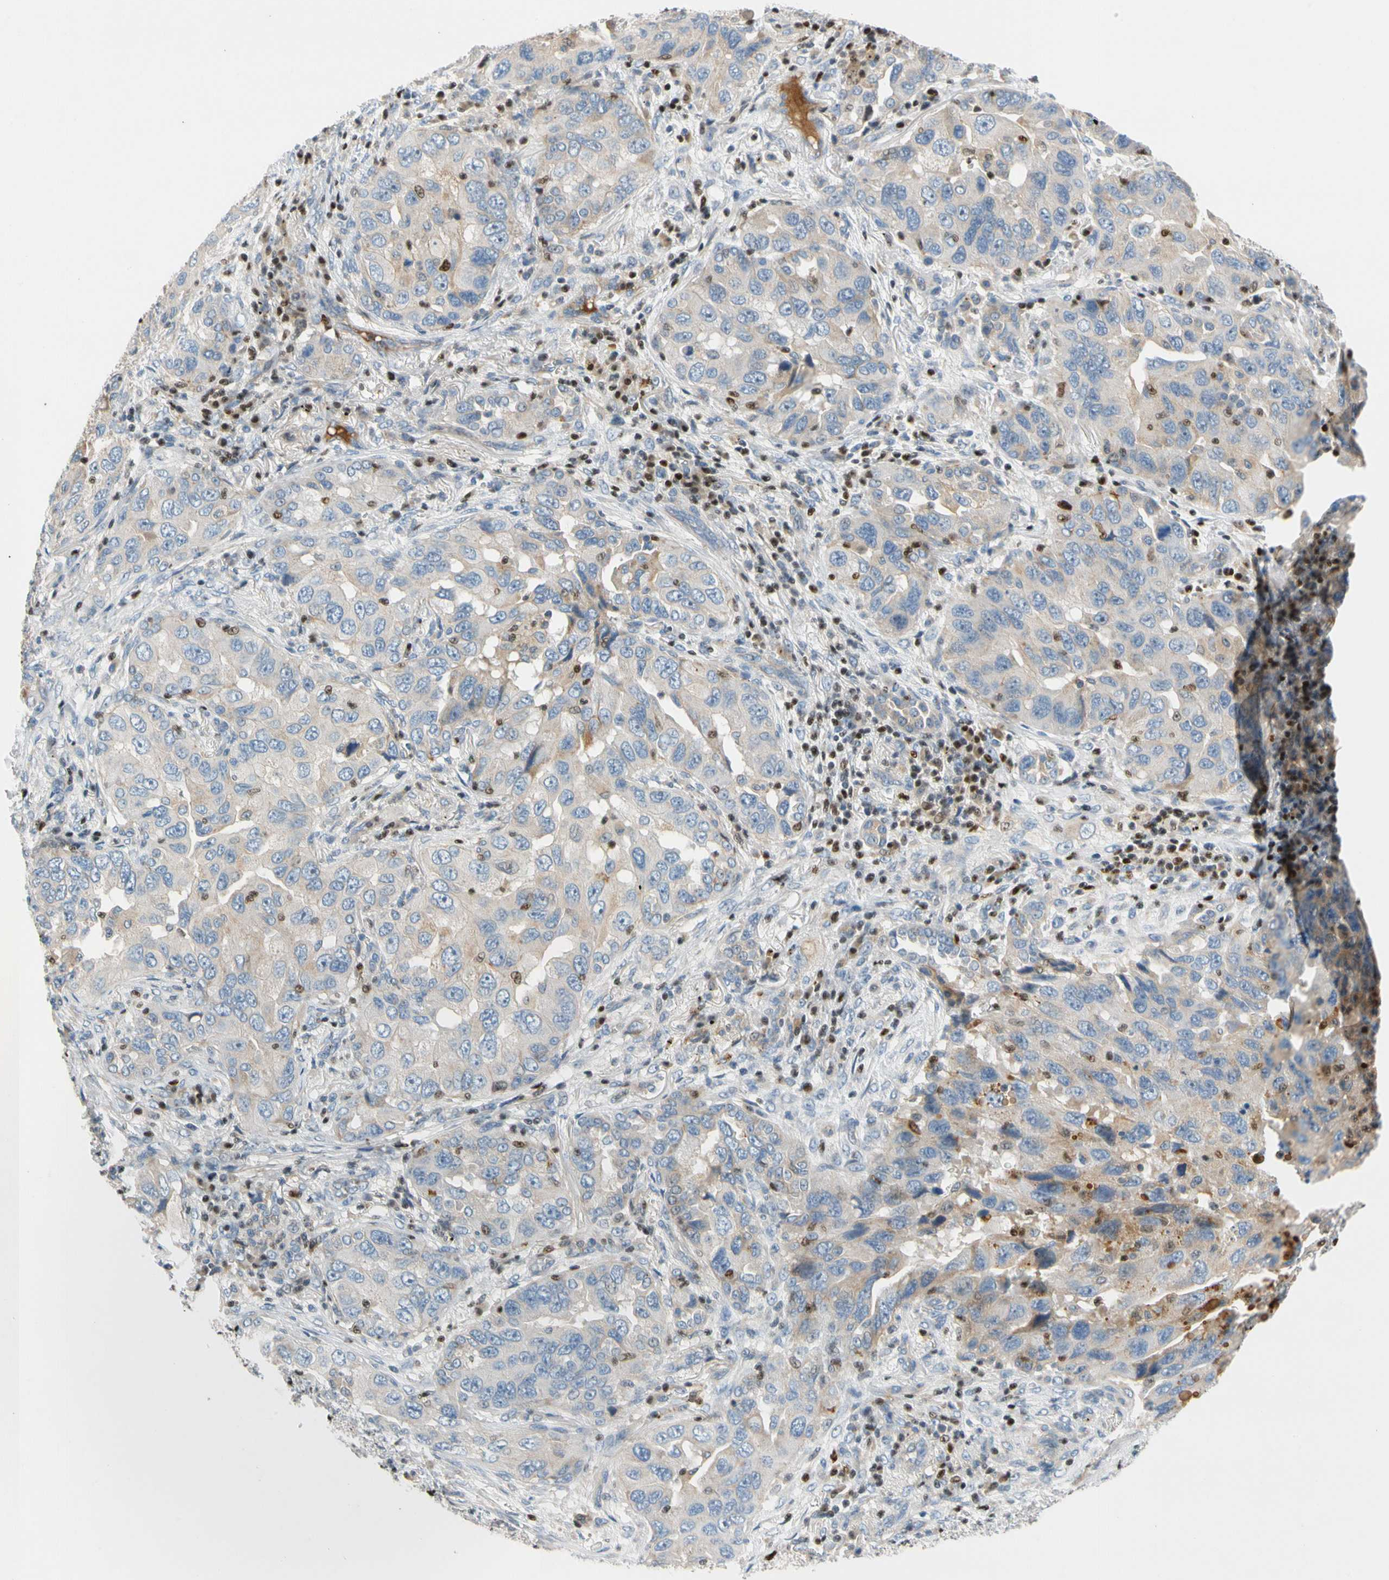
{"staining": {"intensity": "moderate", "quantity": "<25%", "location": "cytoplasmic/membranous"}, "tissue": "lung cancer", "cell_type": "Tumor cells", "image_type": "cancer", "snomed": [{"axis": "morphology", "description": "Adenocarcinoma, NOS"}, {"axis": "topography", "description": "Lung"}], "caption": "Lung adenocarcinoma stained with DAB immunohistochemistry (IHC) exhibits low levels of moderate cytoplasmic/membranous expression in approximately <25% of tumor cells. The protein is shown in brown color, while the nuclei are stained blue.", "gene": "SP140", "patient": {"sex": "female", "age": 65}}